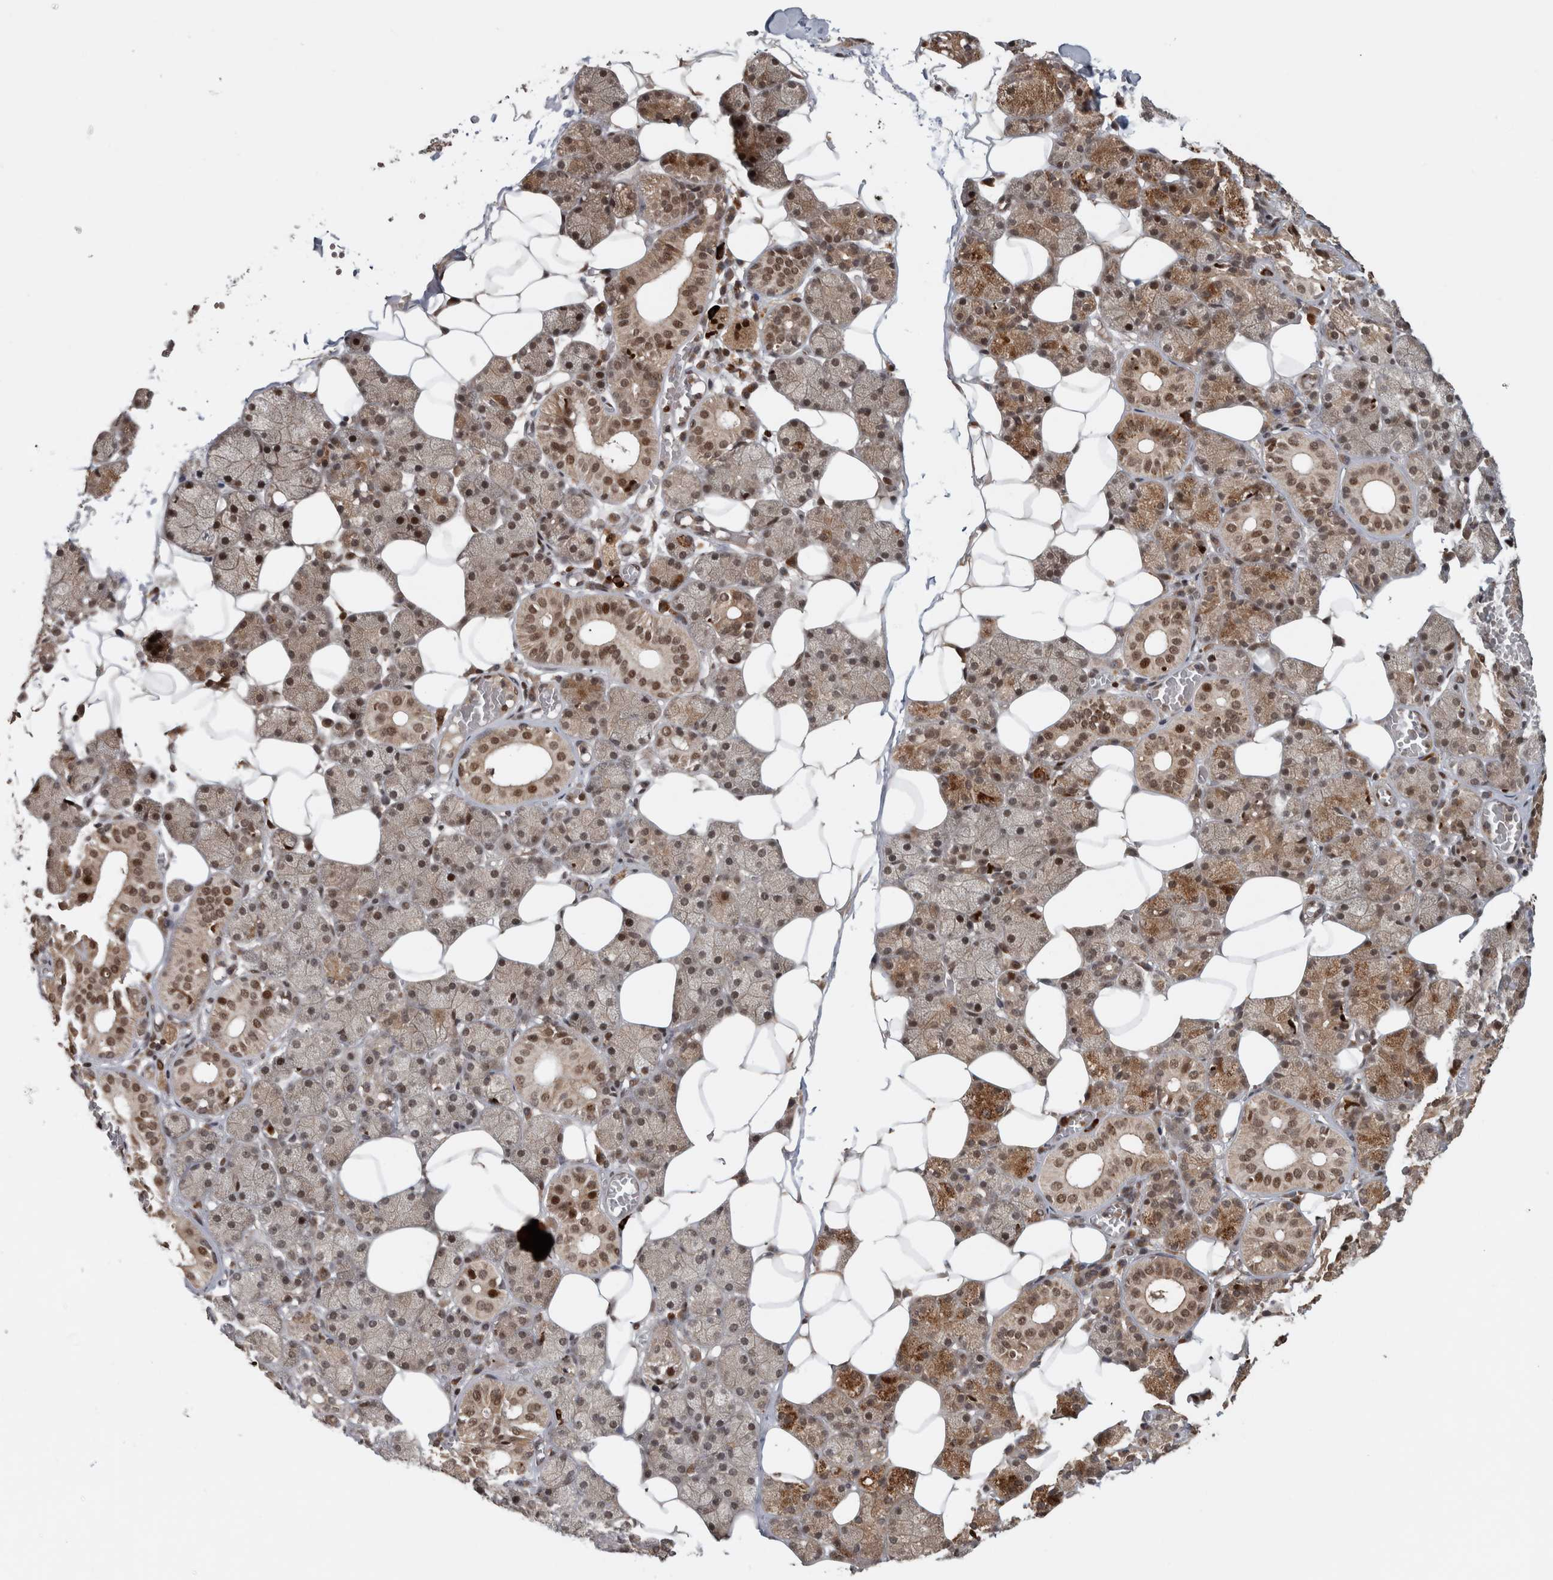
{"staining": {"intensity": "moderate", "quantity": ">75%", "location": "cytoplasmic/membranous,nuclear"}, "tissue": "salivary gland", "cell_type": "Glandular cells", "image_type": "normal", "snomed": [{"axis": "morphology", "description": "Normal tissue, NOS"}, {"axis": "topography", "description": "Salivary gland"}], "caption": "A photomicrograph of salivary gland stained for a protein exhibits moderate cytoplasmic/membranous,nuclear brown staining in glandular cells. The staining is performed using DAB (3,3'-diaminobenzidine) brown chromogen to label protein expression. The nuclei are counter-stained blue using hematoxylin.", "gene": "RPS6KA4", "patient": {"sex": "female", "age": 33}}